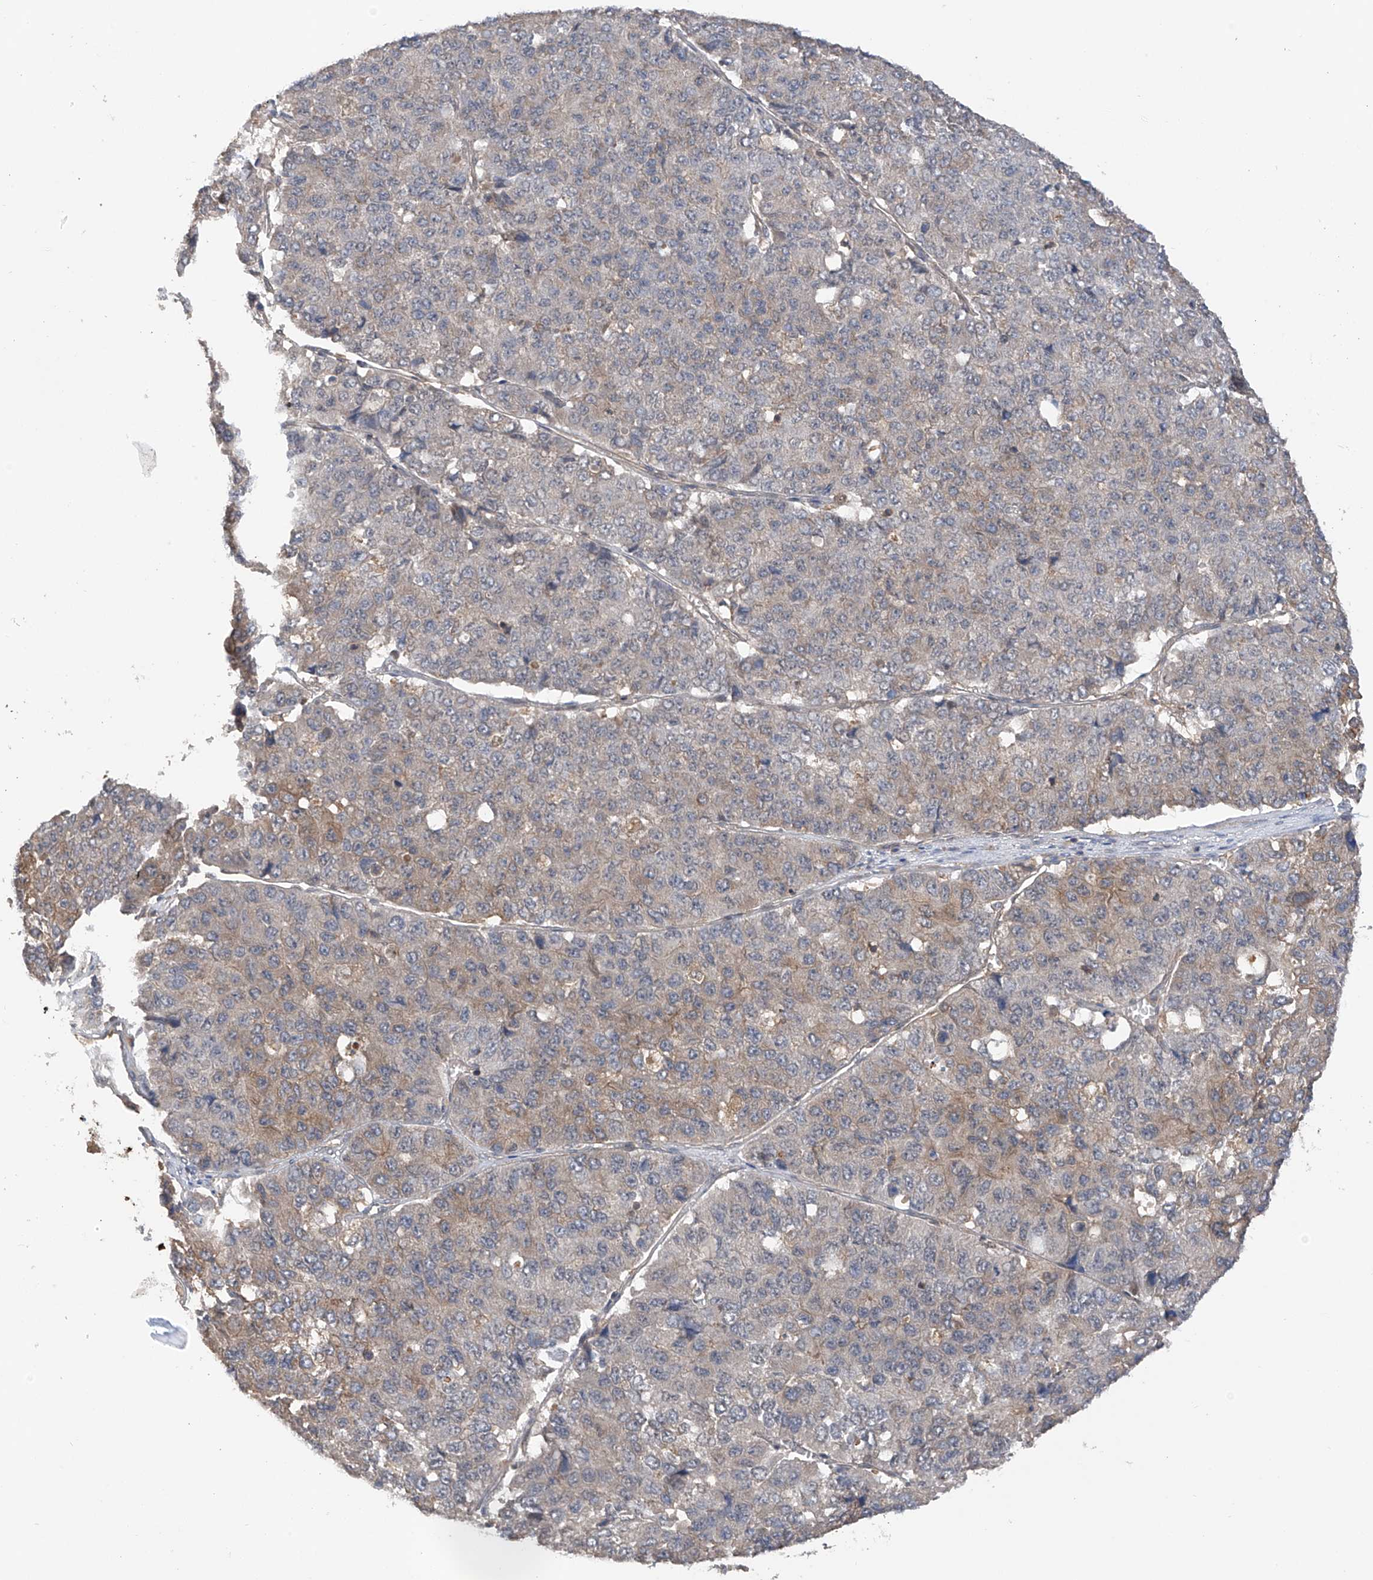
{"staining": {"intensity": "weak", "quantity": "<25%", "location": "cytoplasmic/membranous"}, "tissue": "pancreatic cancer", "cell_type": "Tumor cells", "image_type": "cancer", "snomed": [{"axis": "morphology", "description": "Adenocarcinoma, NOS"}, {"axis": "topography", "description": "Pancreas"}], "caption": "This photomicrograph is of pancreatic cancer stained with immunohistochemistry (IHC) to label a protein in brown with the nuclei are counter-stained blue. There is no staining in tumor cells. The staining was performed using DAB (3,3'-diaminobenzidine) to visualize the protein expression in brown, while the nuclei were stained in blue with hematoxylin (Magnification: 20x).", "gene": "RPAIN", "patient": {"sex": "male", "age": 50}}